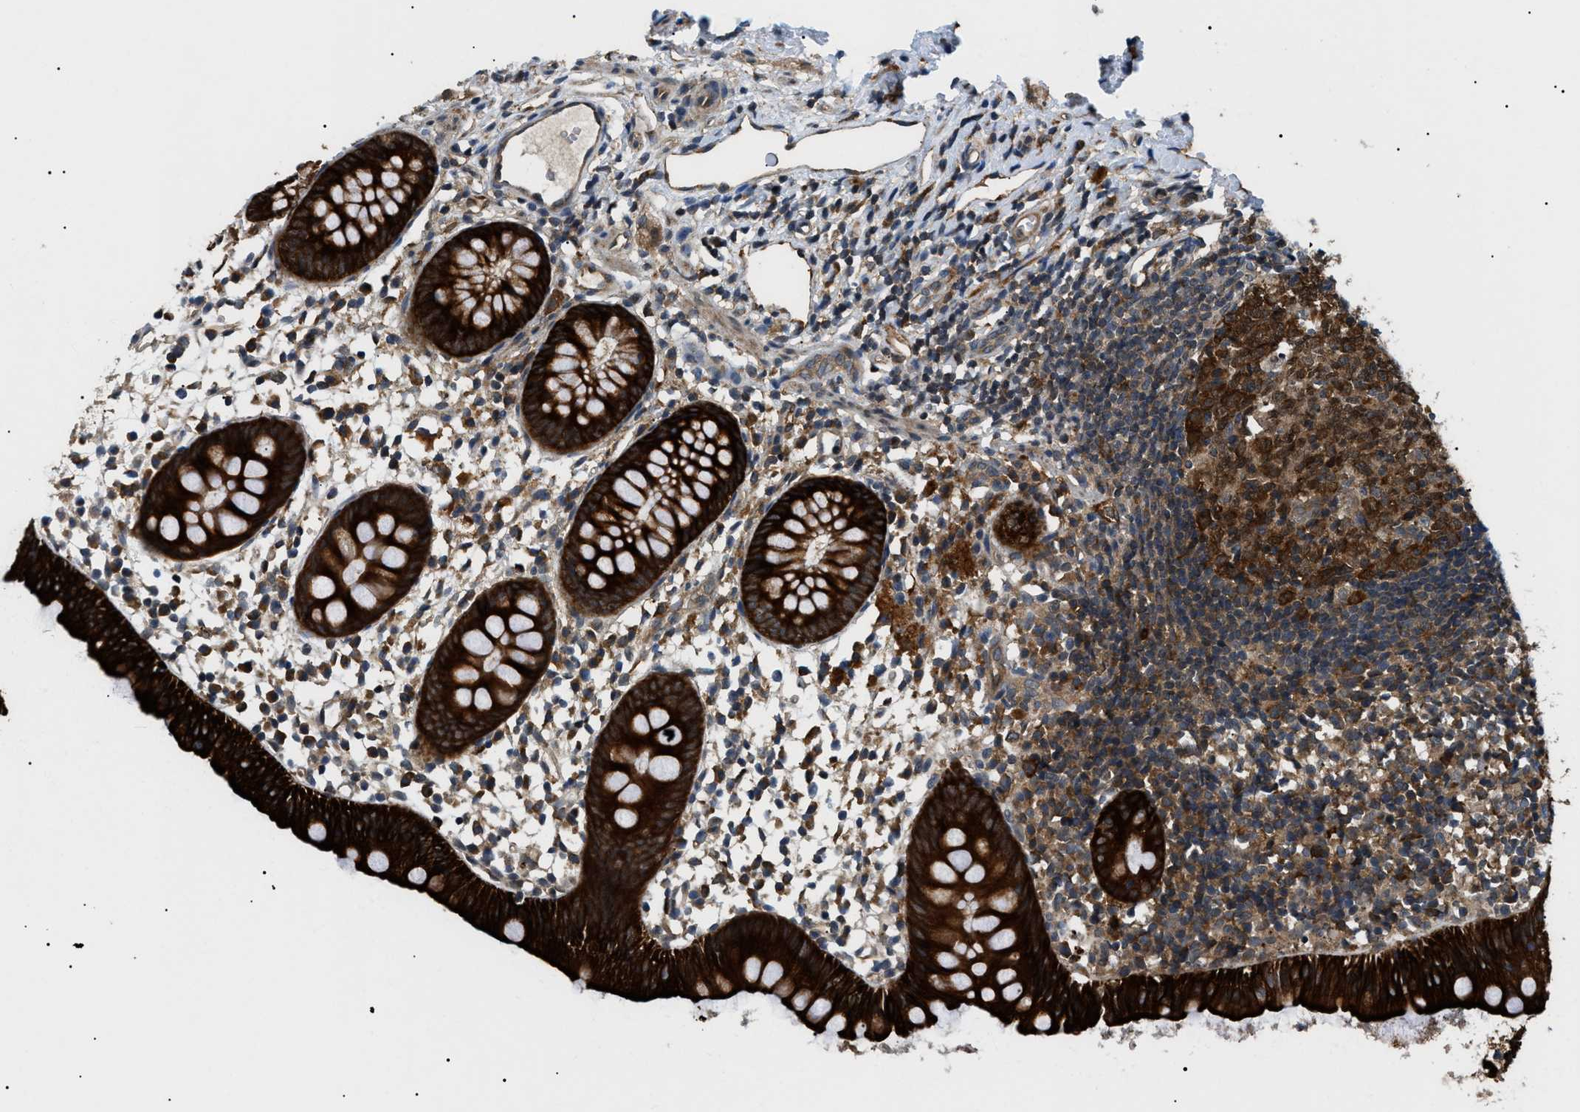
{"staining": {"intensity": "strong", "quantity": ">75%", "location": "cytoplasmic/membranous"}, "tissue": "appendix", "cell_type": "Glandular cells", "image_type": "normal", "snomed": [{"axis": "morphology", "description": "Normal tissue, NOS"}, {"axis": "topography", "description": "Appendix"}], "caption": "Immunohistochemical staining of unremarkable appendix reveals >75% levels of strong cytoplasmic/membranous protein positivity in about >75% of glandular cells. Nuclei are stained in blue.", "gene": "SRPK1", "patient": {"sex": "female", "age": 20}}